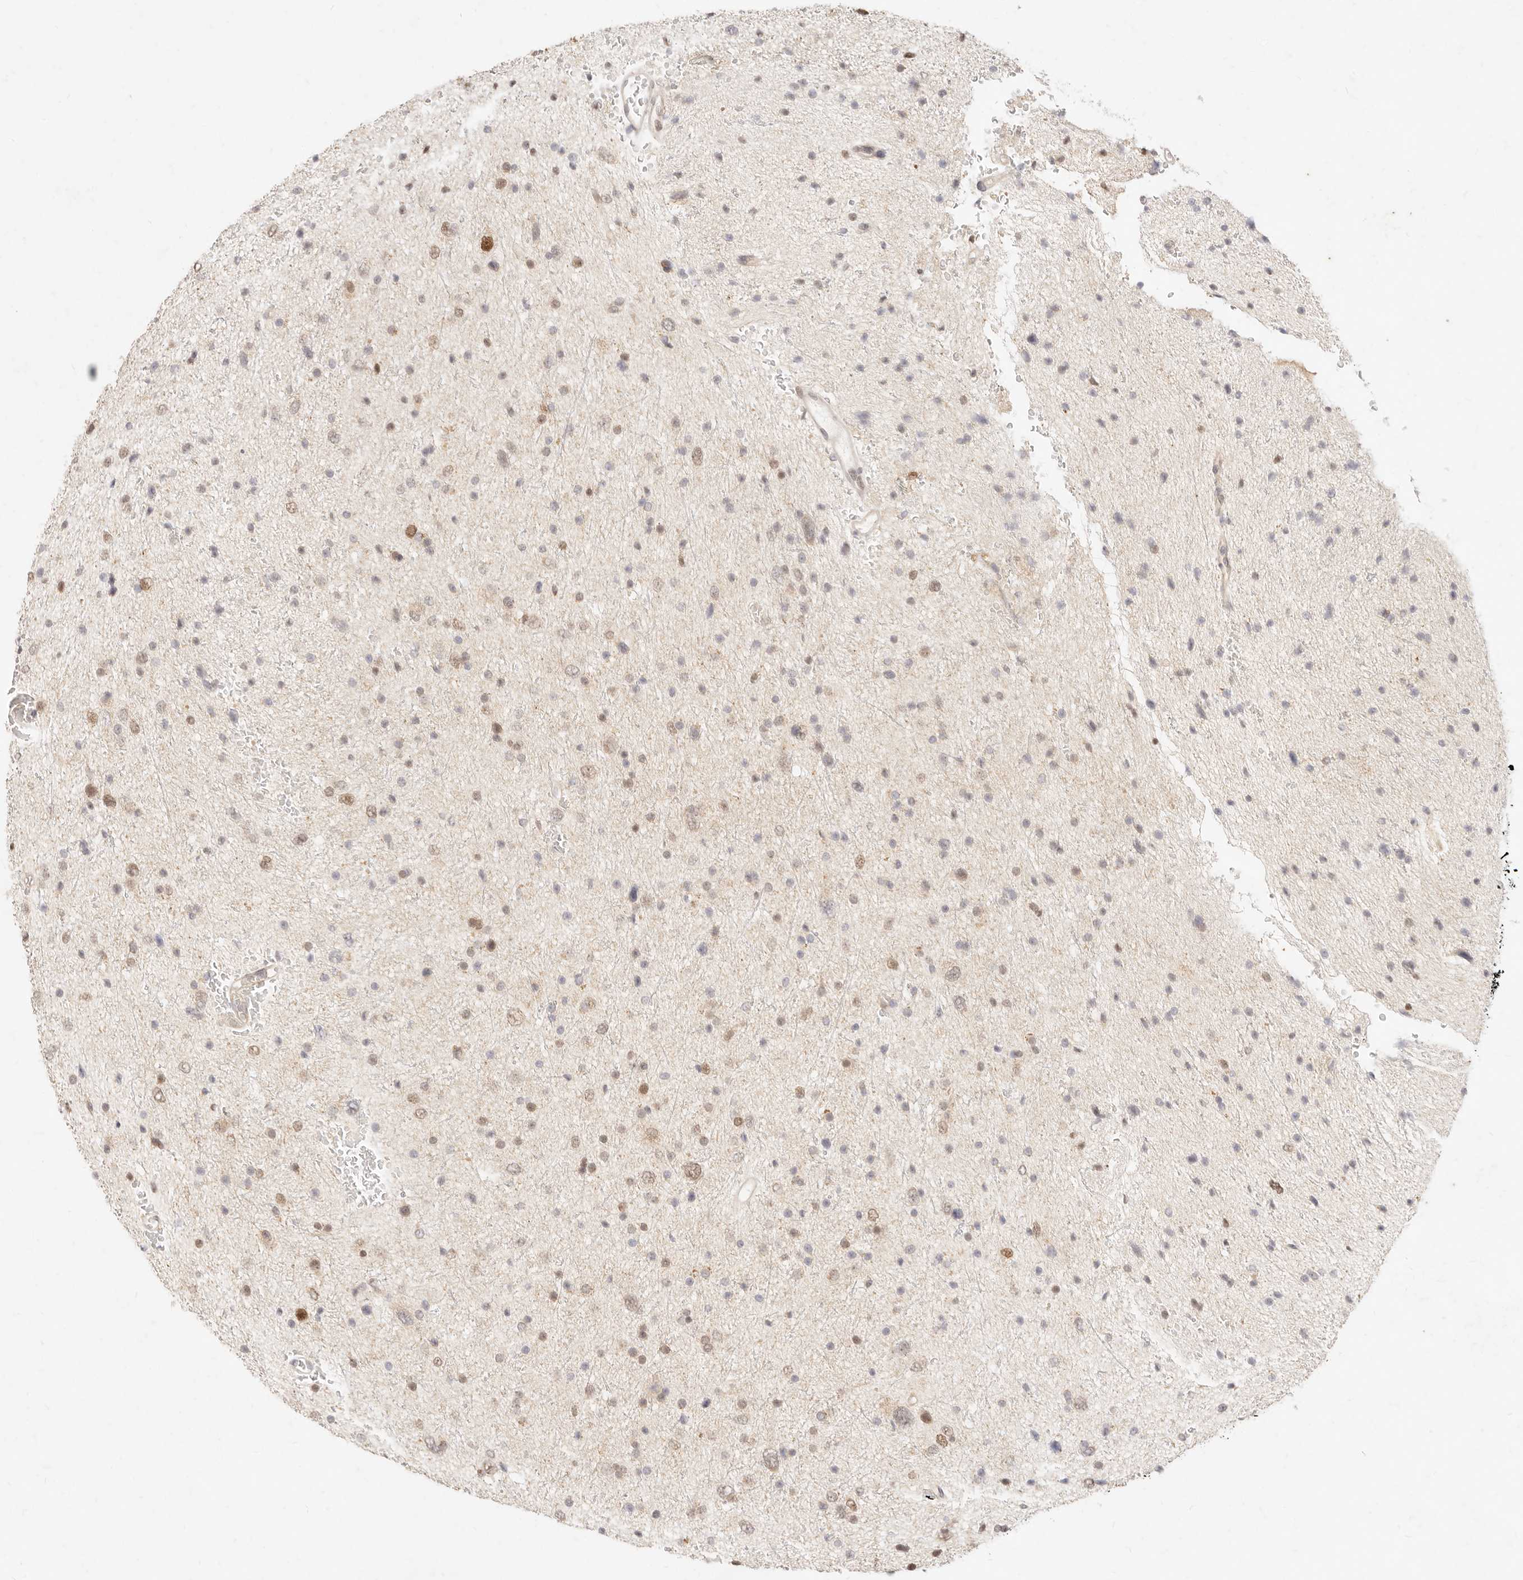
{"staining": {"intensity": "weak", "quantity": ">75%", "location": "nuclear"}, "tissue": "glioma", "cell_type": "Tumor cells", "image_type": "cancer", "snomed": [{"axis": "morphology", "description": "Glioma, malignant, Low grade"}, {"axis": "topography", "description": "Brain"}], "caption": "Human glioma stained with a protein marker shows weak staining in tumor cells.", "gene": "ASCL3", "patient": {"sex": "female", "age": 37}}